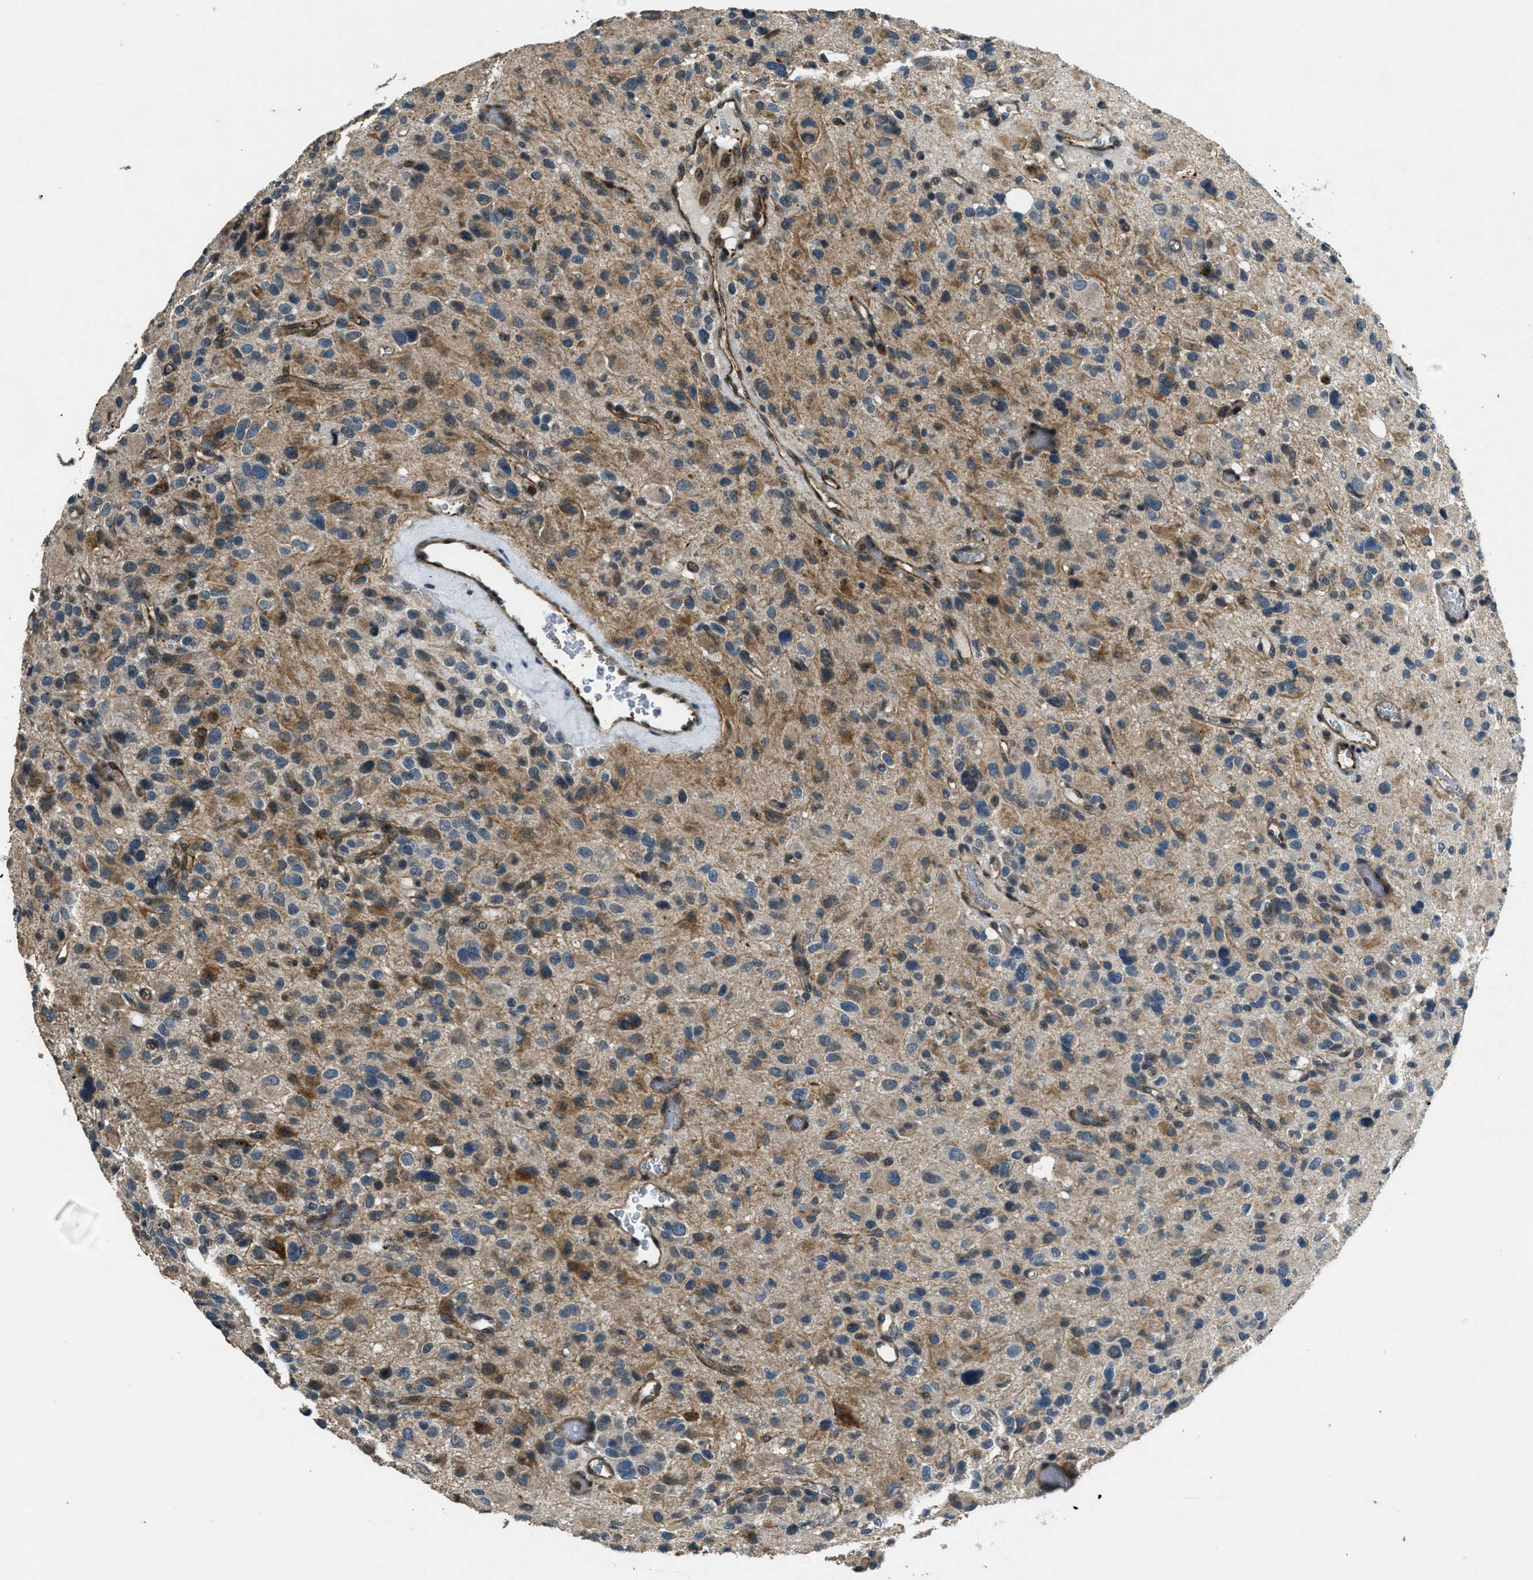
{"staining": {"intensity": "weak", "quantity": "25%-75%", "location": "cytoplasmic/membranous"}, "tissue": "glioma", "cell_type": "Tumor cells", "image_type": "cancer", "snomed": [{"axis": "morphology", "description": "Glioma, malignant, High grade"}, {"axis": "topography", "description": "Brain"}], "caption": "An immunohistochemistry (IHC) photomicrograph of neoplastic tissue is shown. Protein staining in brown labels weak cytoplasmic/membranous positivity in glioma within tumor cells.", "gene": "RAB3D", "patient": {"sex": "male", "age": 48}}